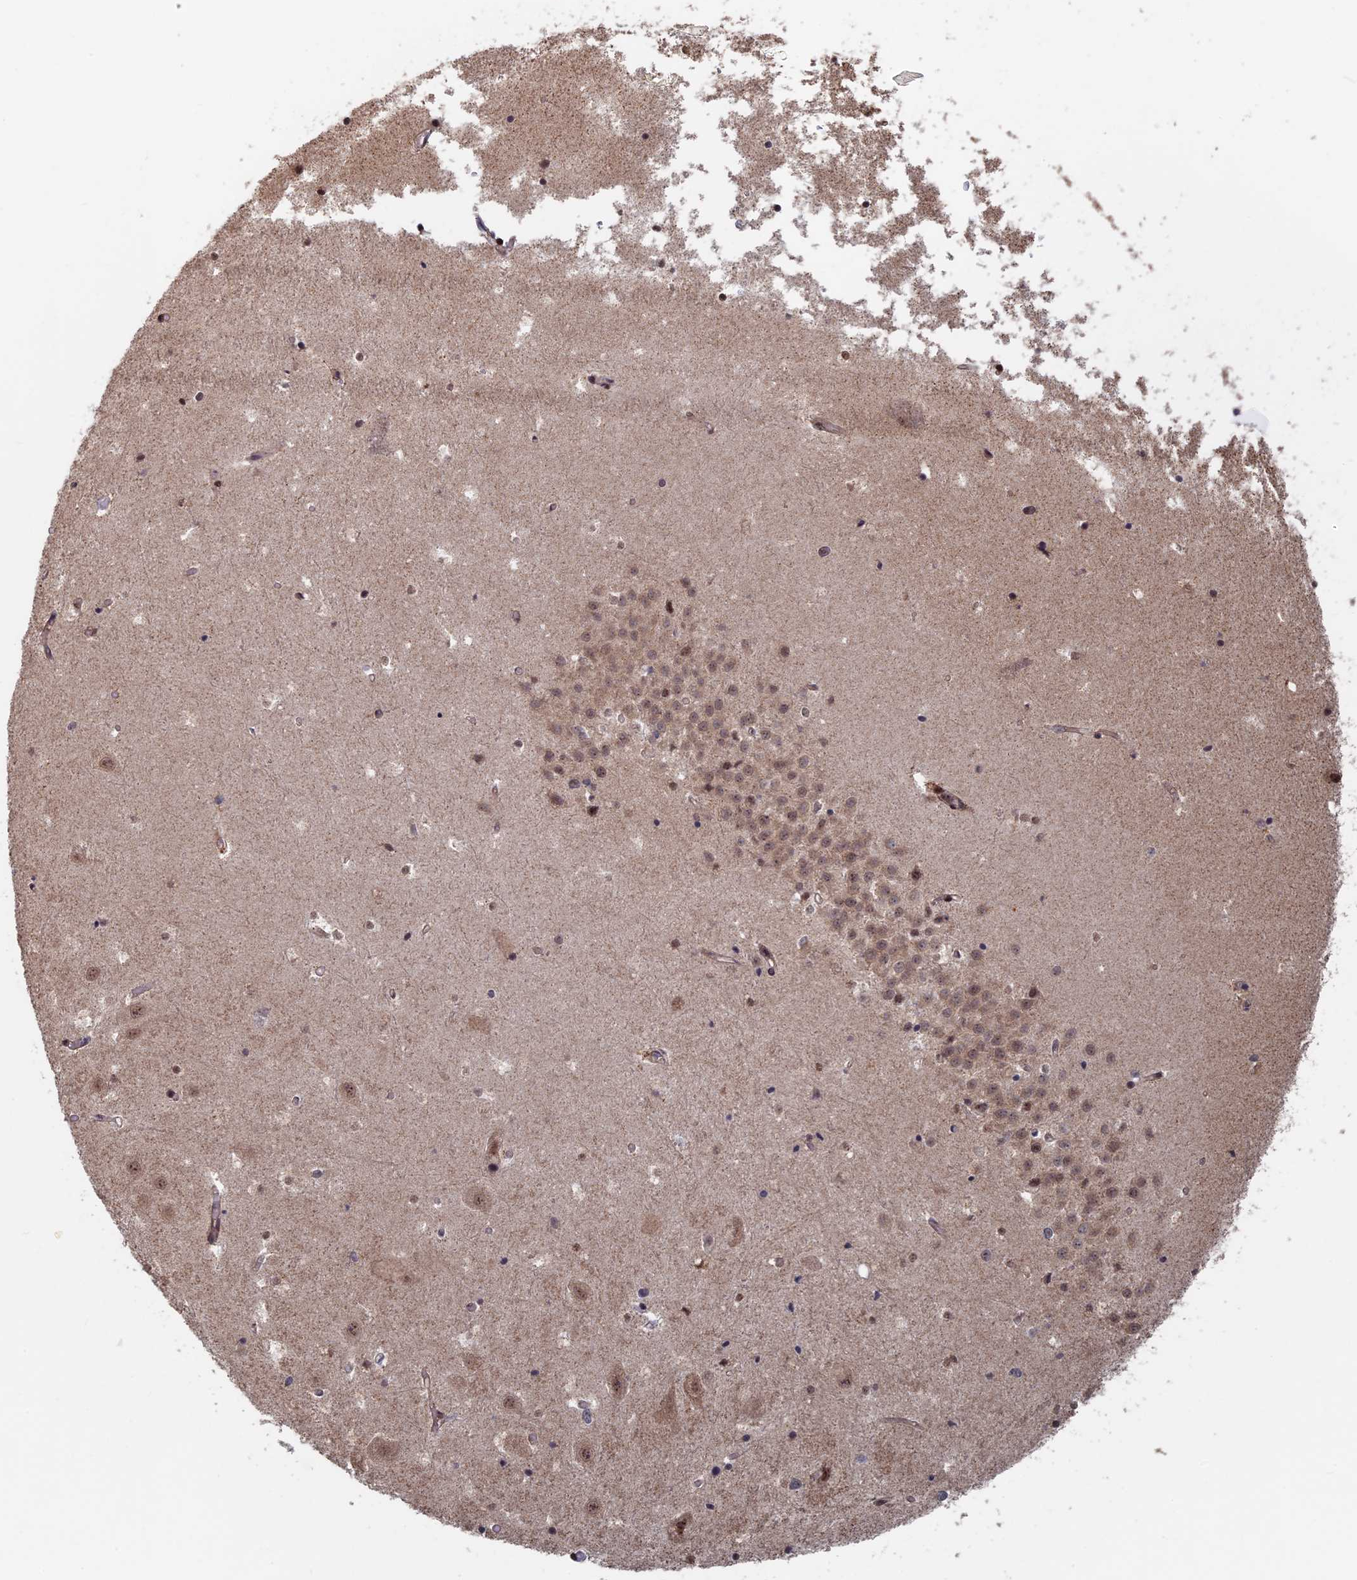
{"staining": {"intensity": "weak", "quantity": "<25%", "location": "cytoplasmic/membranous"}, "tissue": "hippocampus", "cell_type": "Glial cells", "image_type": "normal", "snomed": [{"axis": "morphology", "description": "Normal tissue, NOS"}, {"axis": "topography", "description": "Hippocampus"}], "caption": "High power microscopy image of an immunohistochemistry histopathology image of benign hippocampus, revealing no significant staining in glial cells.", "gene": "KIAA1328", "patient": {"sex": "female", "age": 52}}